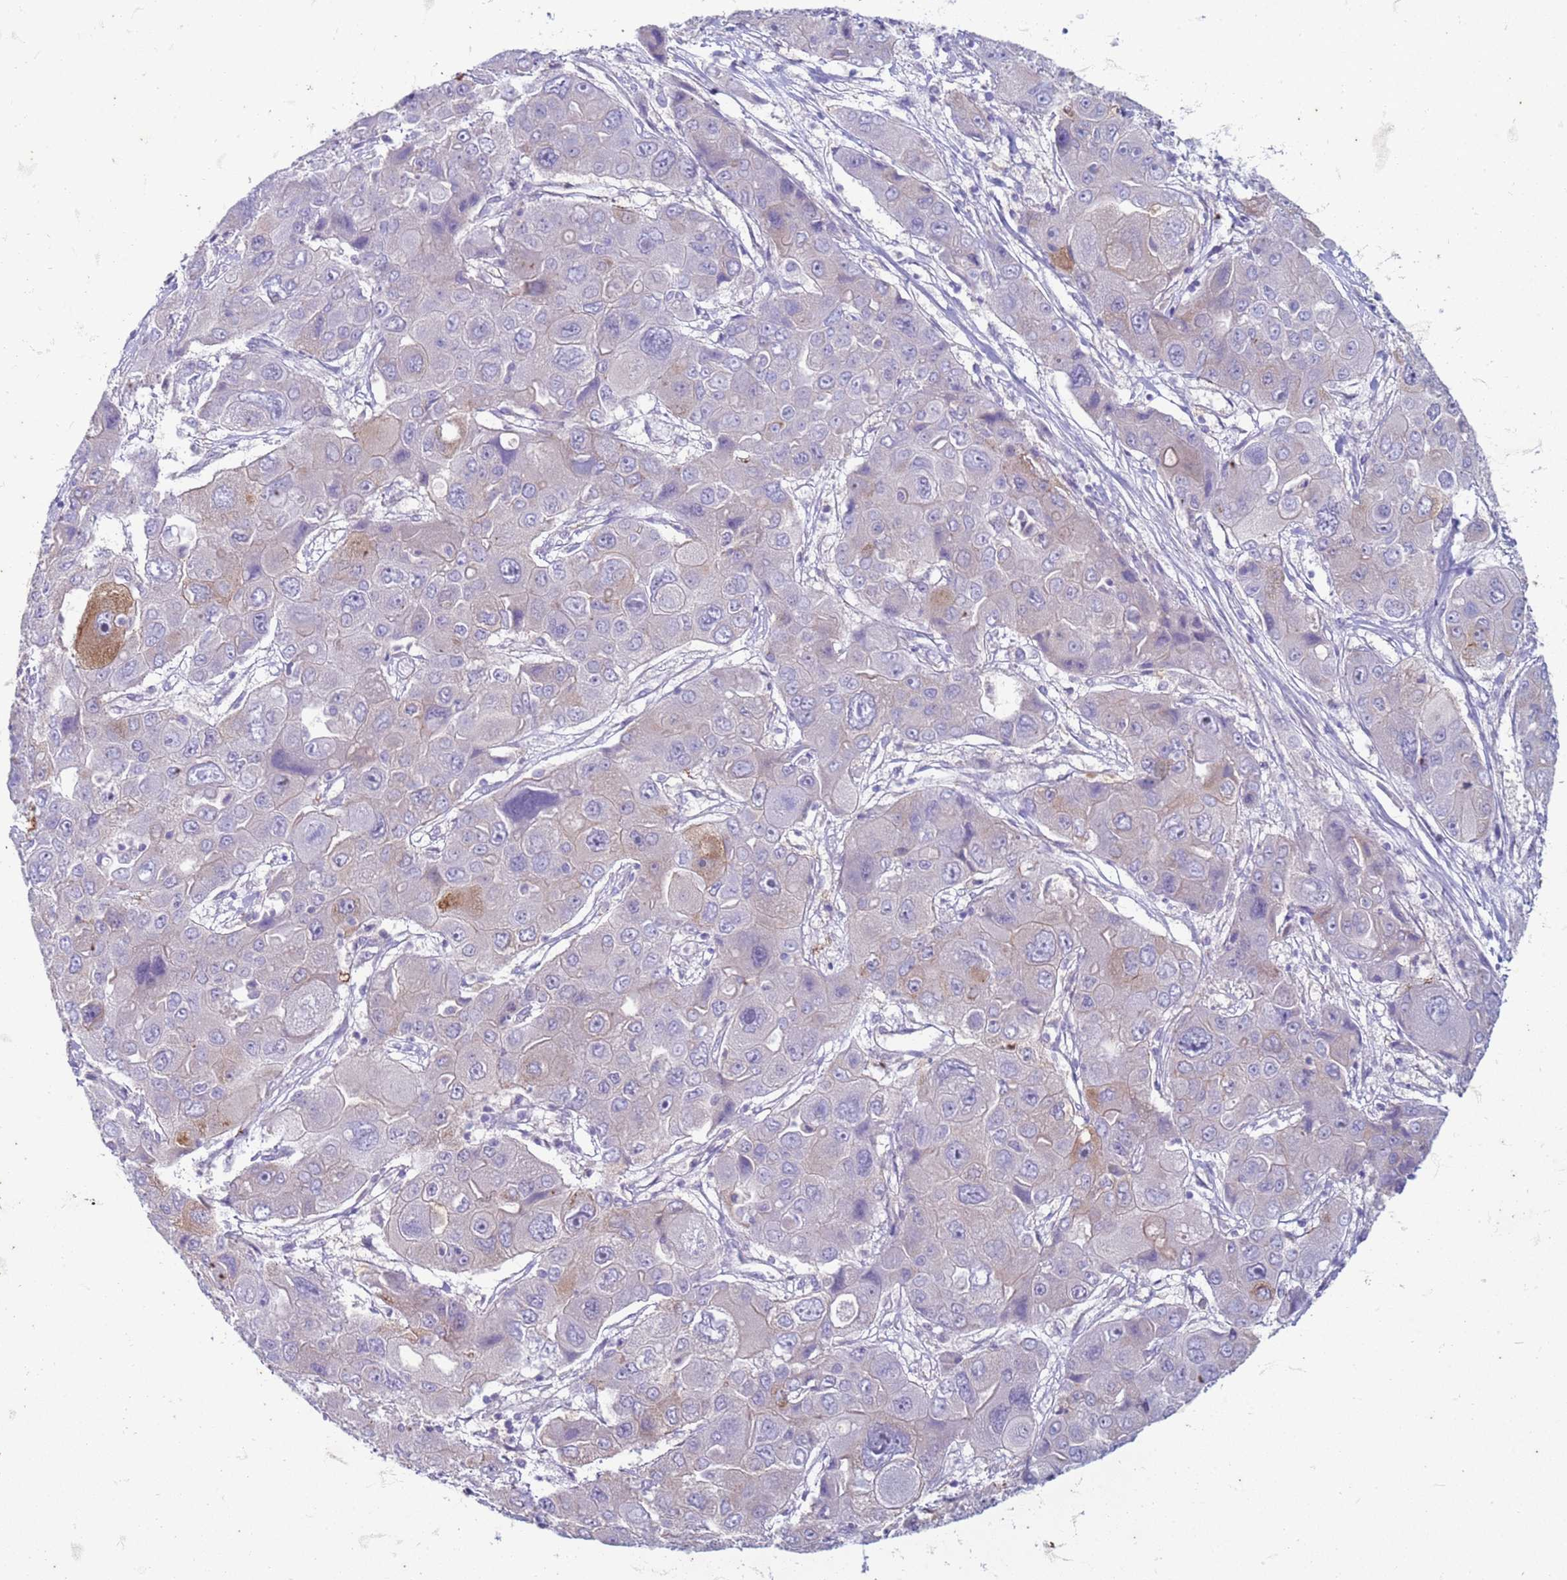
{"staining": {"intensity": "weak", "quantity": "<25%", "location": "cytoplasmic/membranous"}, "tissue": "liver cancer", "cell_type": "Tumor cells", "image_type": "cancer", "snomed": [{"axis": "morphology", "description": "Cholangiocarcinoma"}, {"axis": "topography", "description": "Liver"}], "caption": "High power microscopy photomicrograph of an IHC image of liver cancer (cholangiocarcinoma), revealing no significant expression in tumor cells. The staining was performed using DAB (3,3'-diaminobenzidine) to visualize the protein expression in brown, while the nuclei were stained in blue with hematoxylin (Magnification: 20x).", "gene": "SUCO", "patient": {"sex": "male", "age": 67}}